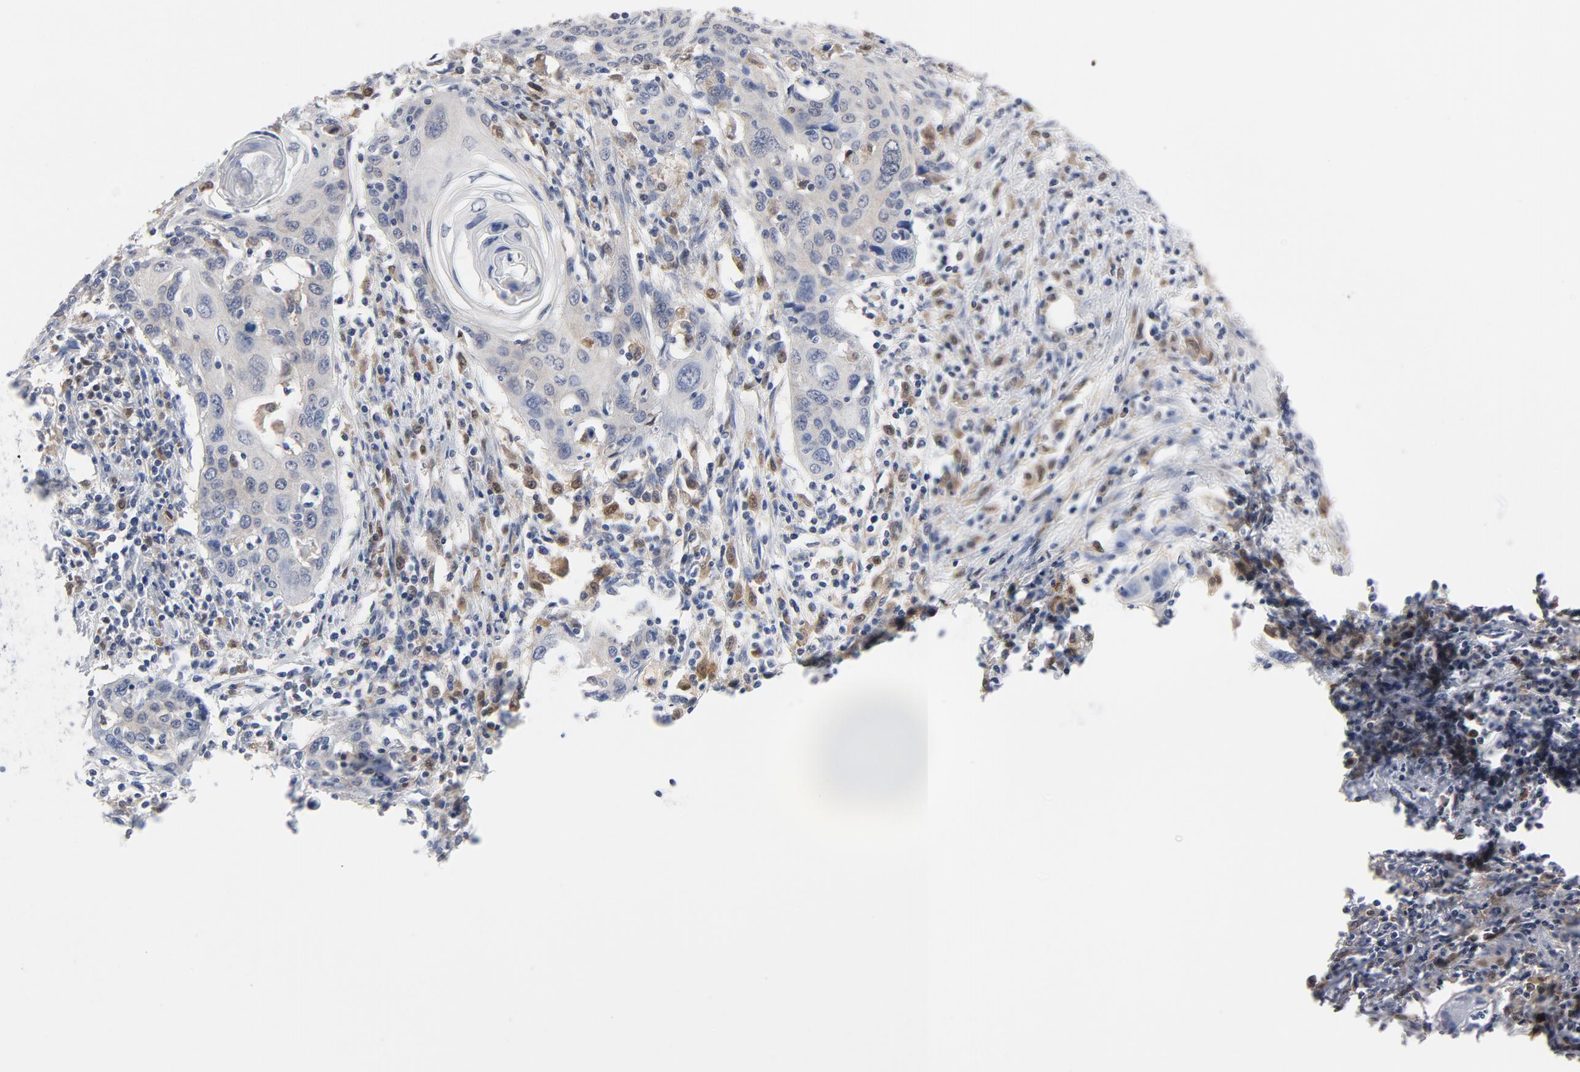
{"staining": {"intensity": "weak", "quantity": ">75%", "location": "cytoplasmic/membranous"}, "tissue": "cervical cancer", "cell_type": "Tumor cells", "image_type": "cancer", "snomed": [{"axis": "morphology", "description": "Squamous cell carcinoma, NOS"}, {"axis": "topography", "description": "Cervix"}], "caption": "High-power microscopy captured an IHC photomicrograph of cervical cancer, revealing weak cytoplasmic/membranous staining in about >75% of tumor cells.", "gene": "PRDX1", "patient": {"sex": "female", "age": 54}}